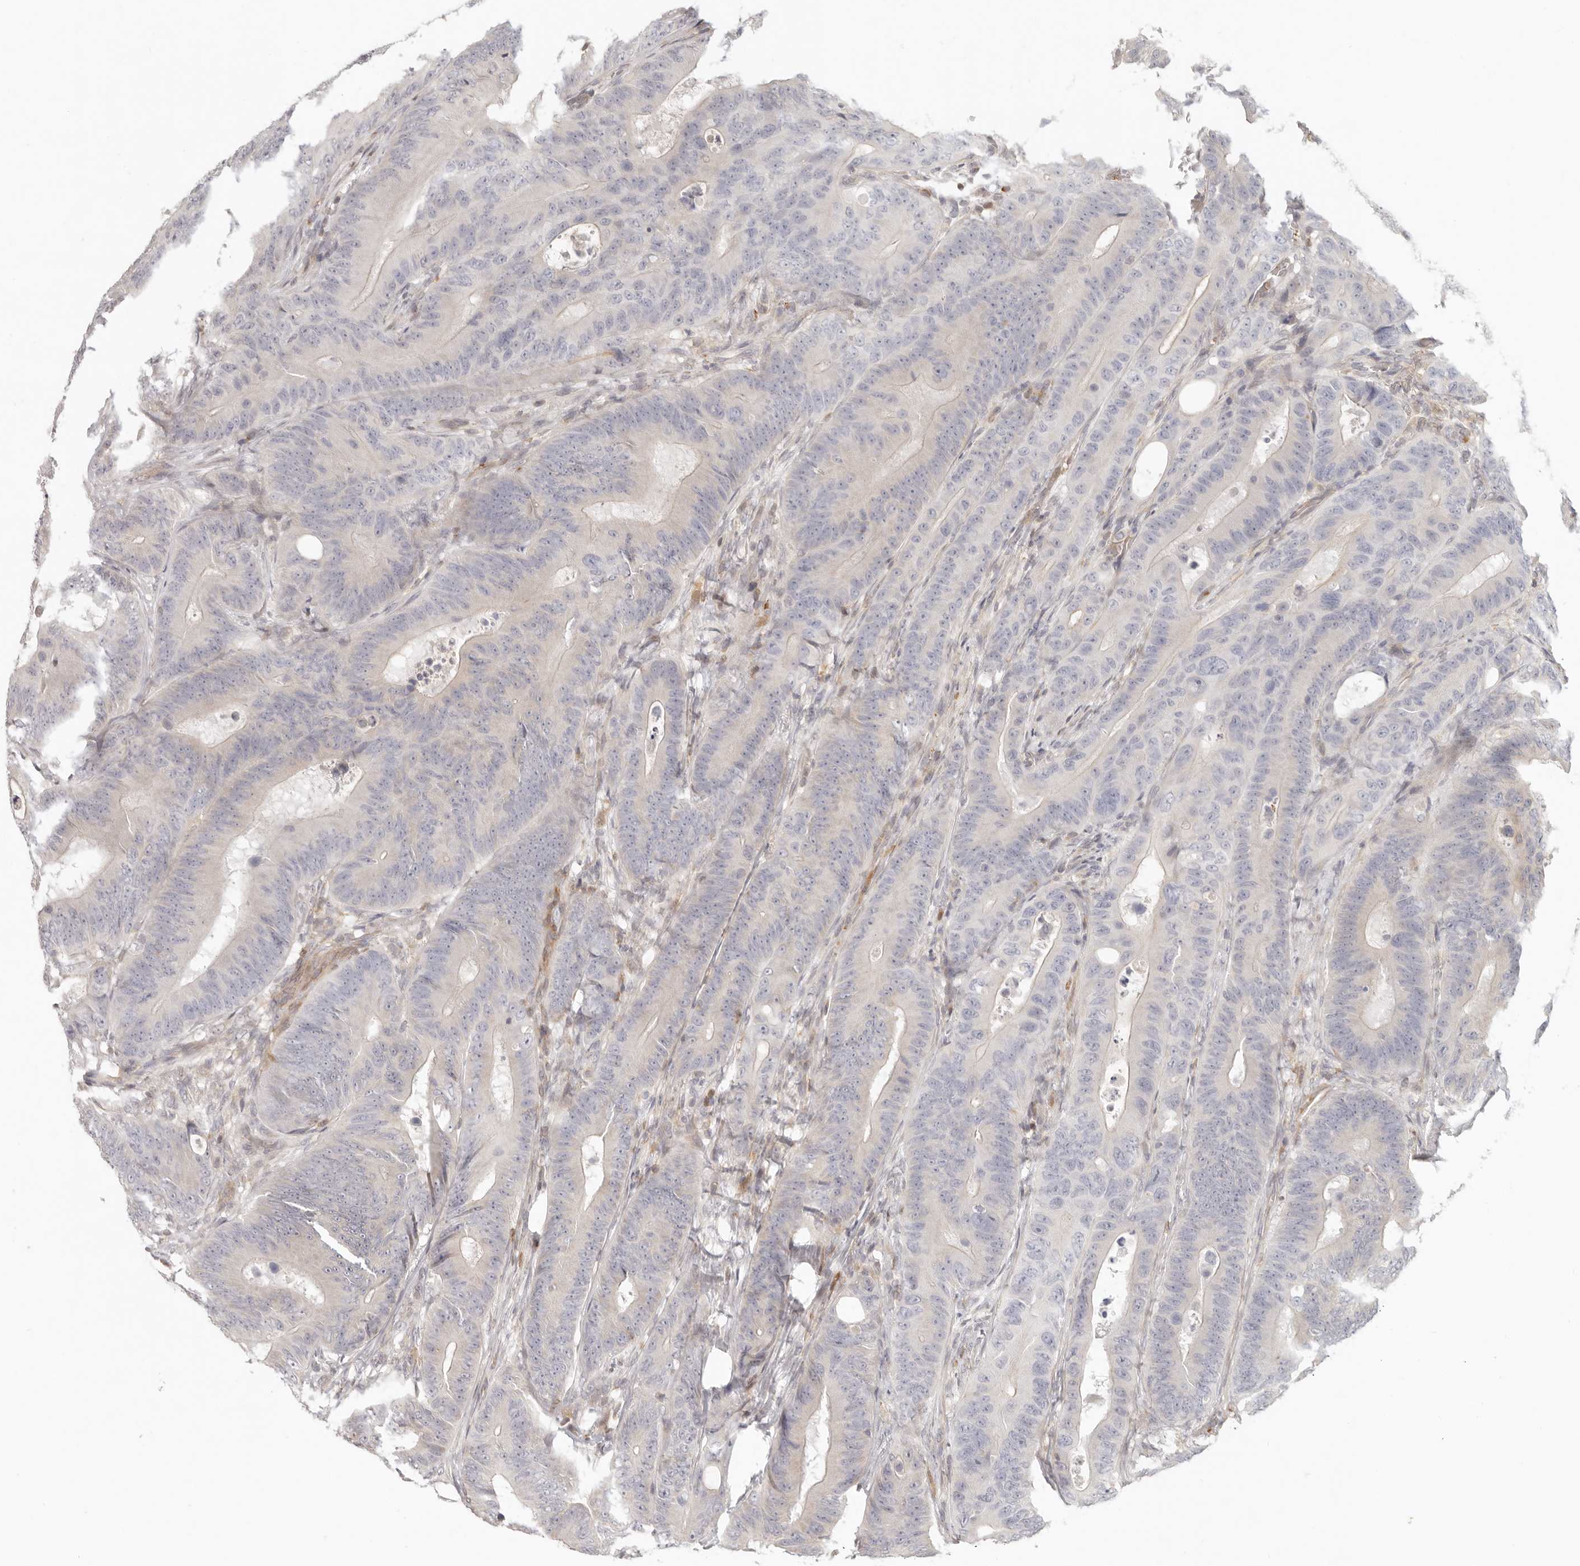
{"staining": {"intensity": "negative", "quantity": "none", "location": "none"}, "tissue": "colorectal cancer", "cell_type": "Tumor cells", "image_type": "cancer", "snomed": [{"axis": "morphology", "description": "Adenocarcinoma, NOS"}, {"axis": "topography", "description": "Colon"}], "caption": "Tumor cells show no significant protein positivity in colorectal adenocarcinoma. (Brightfield microscopy of DAB (3,3'-diaminobenzidine) immunohistochemistry at high magnification).", "gene": "AHDC1", "patient": {"sex": "male", "age": 83}}